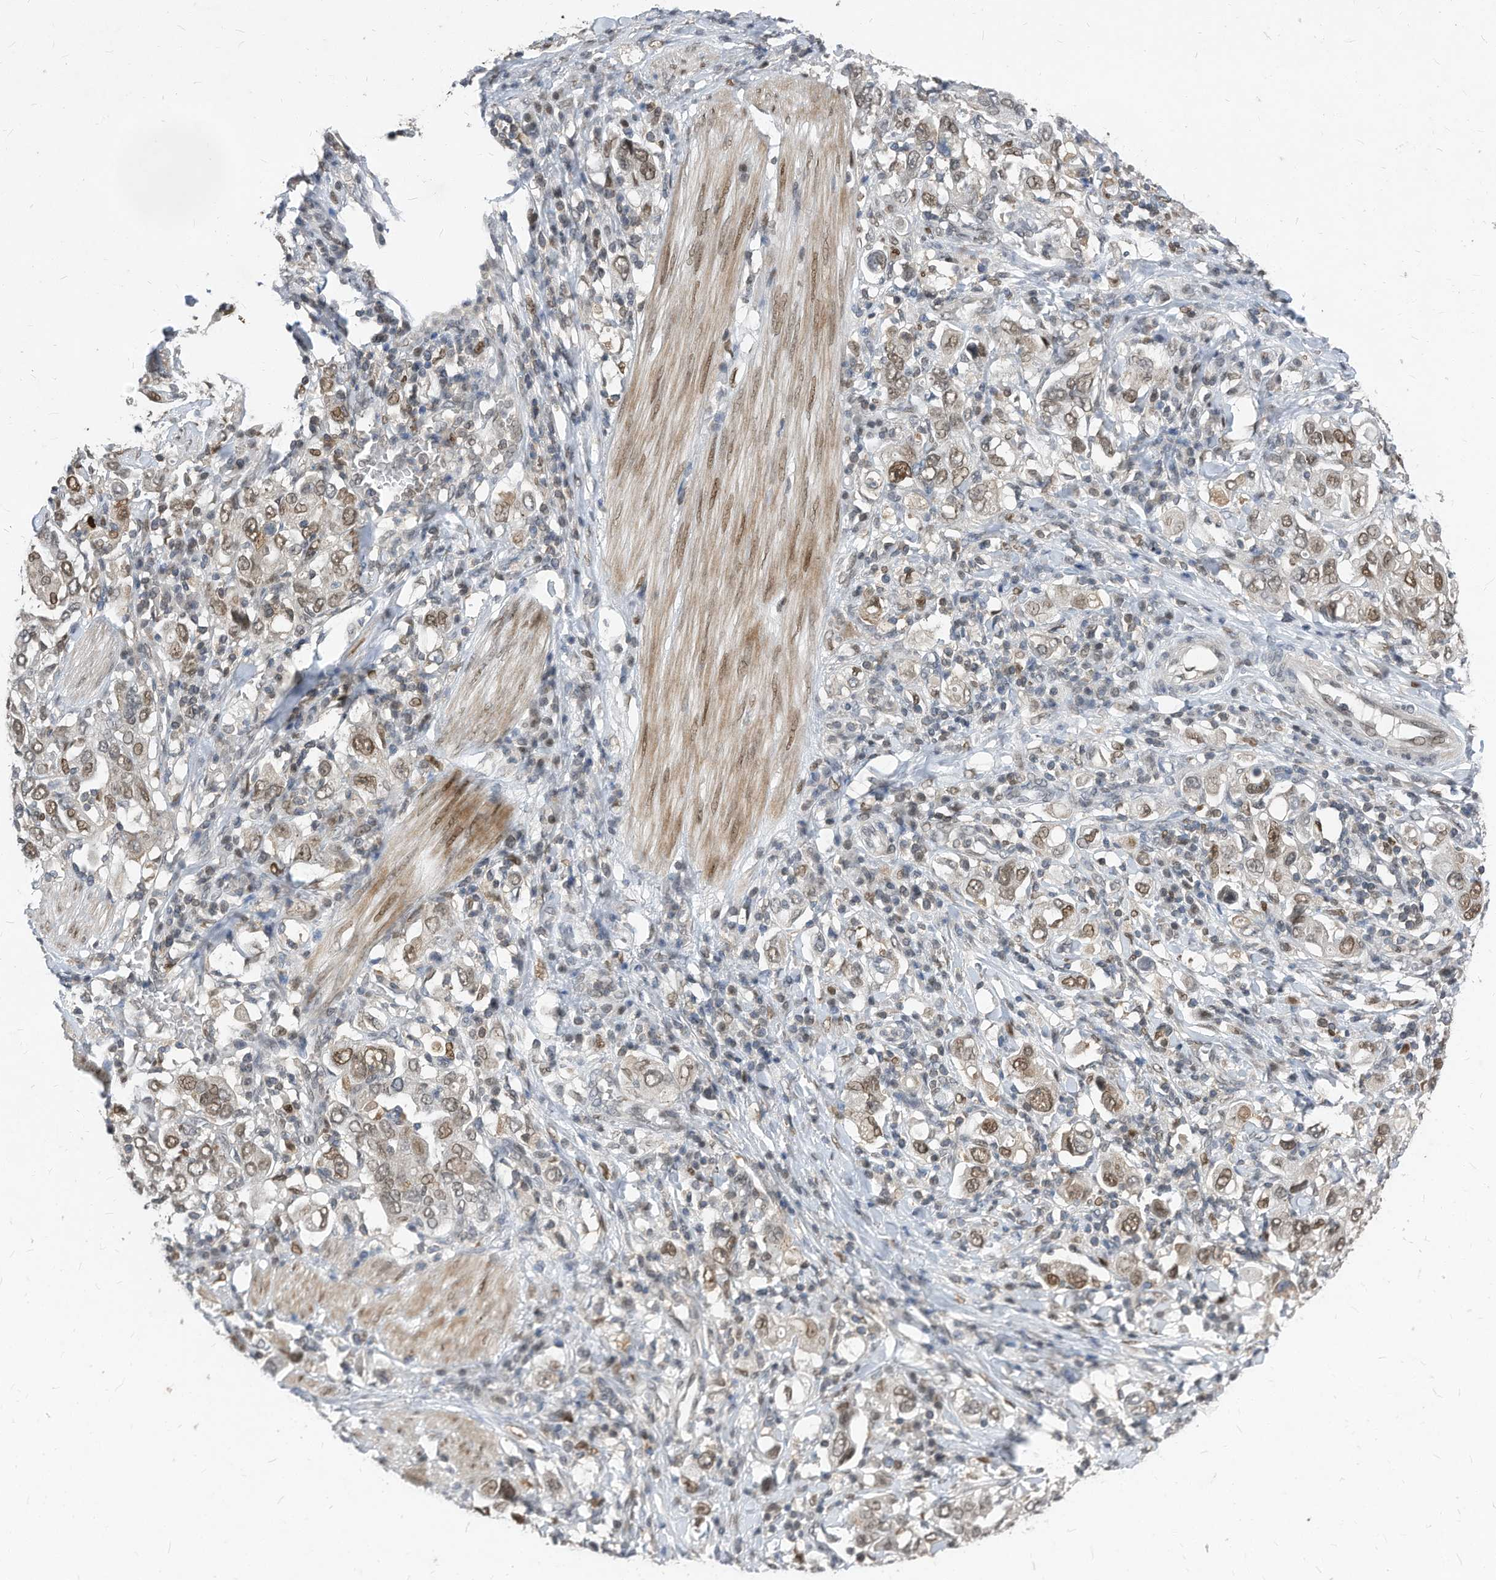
{"staining": {"intensity": "moderate", "quantity": ">75%", "location": "nuclear"}, "tissue": "stomach cancer", "cell_type": "Tumor cells", "image_type": "cancer", "snomed": [{"axis": "morphology", "description": "Adenocarcinoma, NOS"}, {"axis": "topography", "description": "Stomach, upper"}], "caption": "Immunohistochemistry photomicrograph of human stomach adenocarcinoma stained for a protein (brown), which shows medium levels of moderate nuclear expression in approximately >75% of tumor cells.", "gene": "KPNB1", "patient": {"sex": "male", "age": 62}}